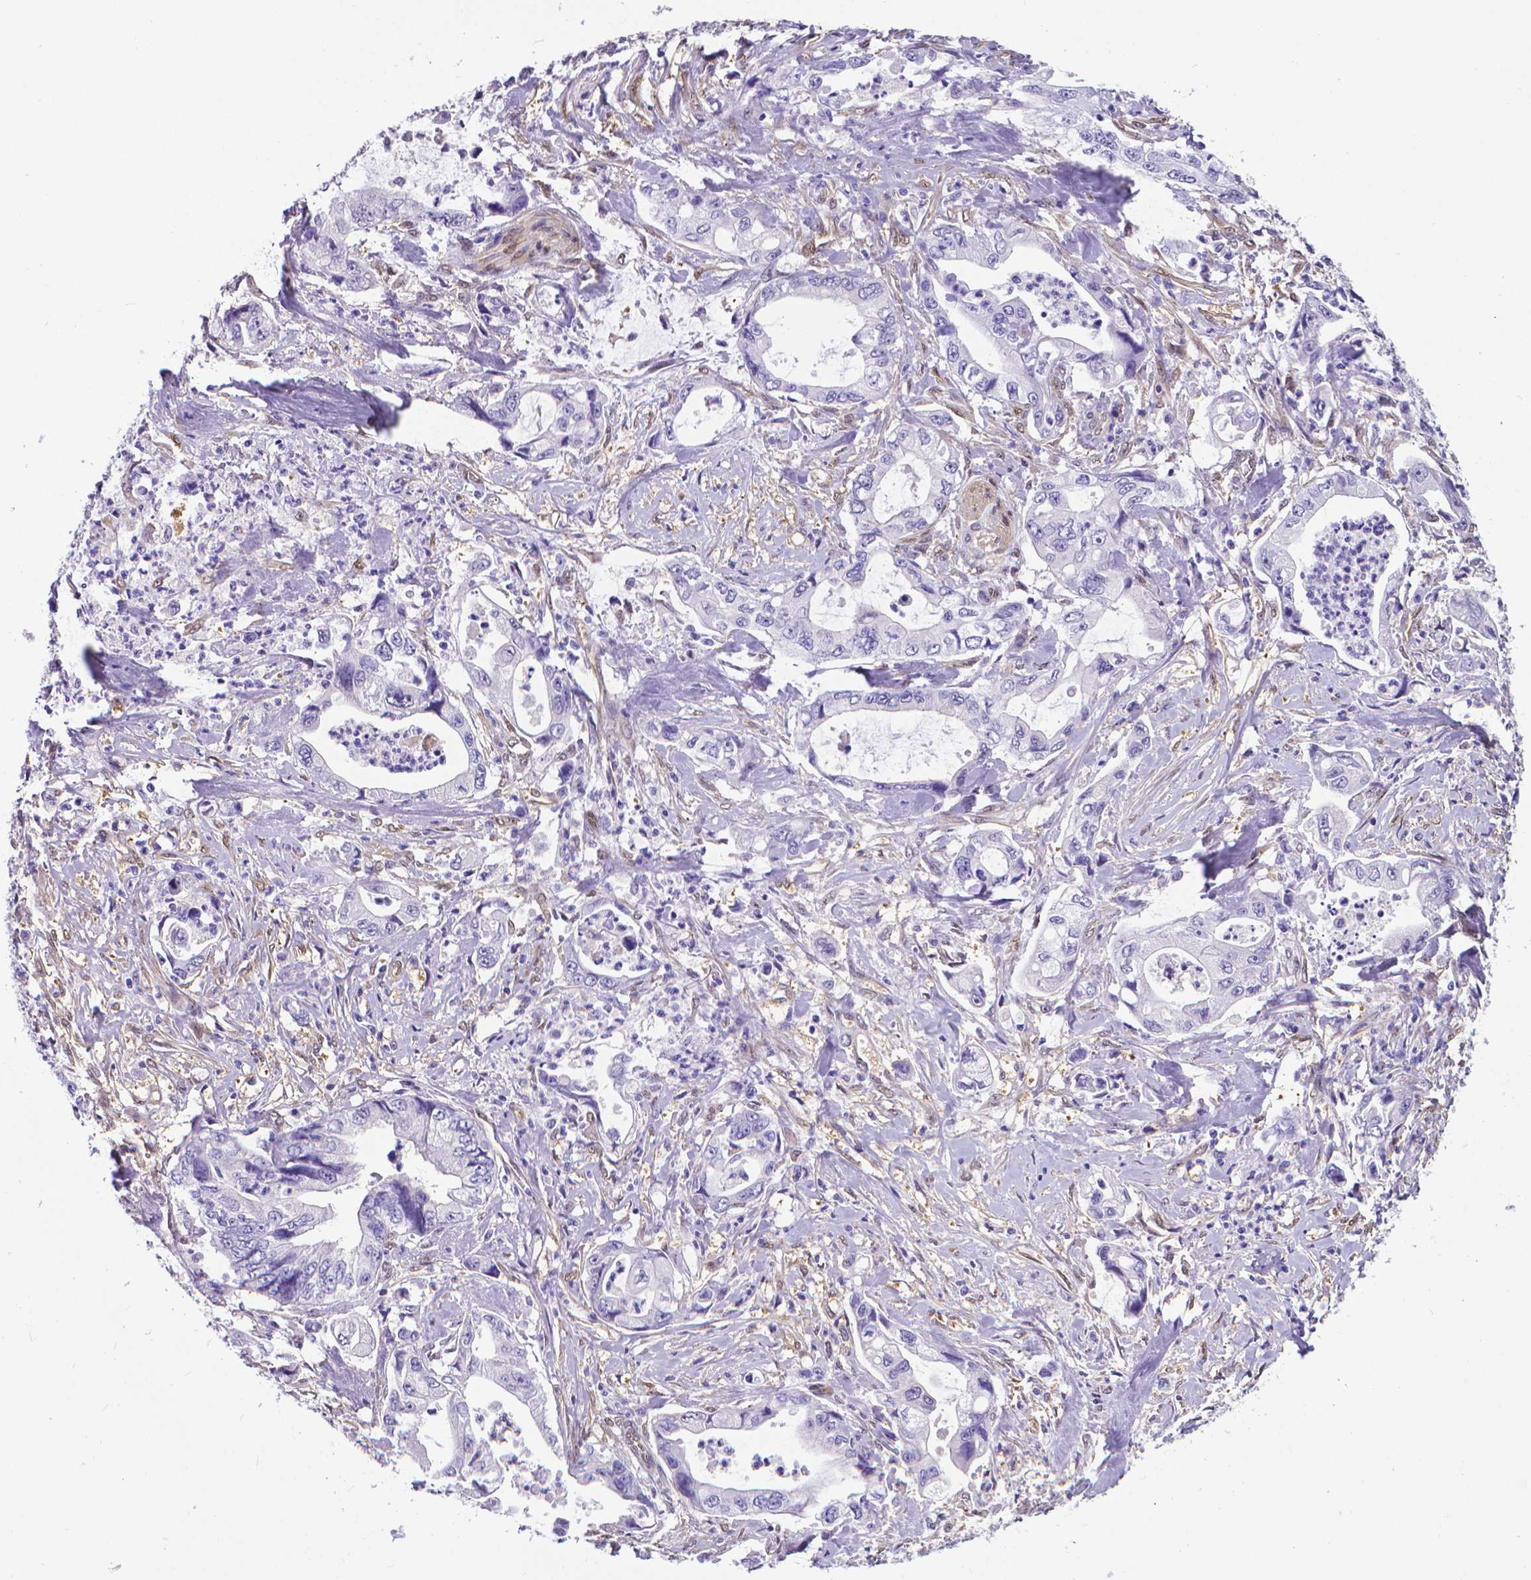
{"staining": {"intensity": "negative", "quantity": "none", "location": "none"}, "tissue": "stomach cancer", "cell_type": "Tumor cells", "image_type": "cancer", "snomed": [{"axis": "morphology", "description": "Adenocarcinoma, NOS"}, {"axis": "topography", "description": "Pancreas"}, {"axis": "topography", "description": "Stomach, upper"}], "caption": "IHC of stomach cancer displays no expression in tumor cells. (Brightfield microscopy of DAB (3,3'-diaminobenzidine) IHC at high magnification).", "gene": "CLIC4", "patient": {"sex": "male", "age": 77}}